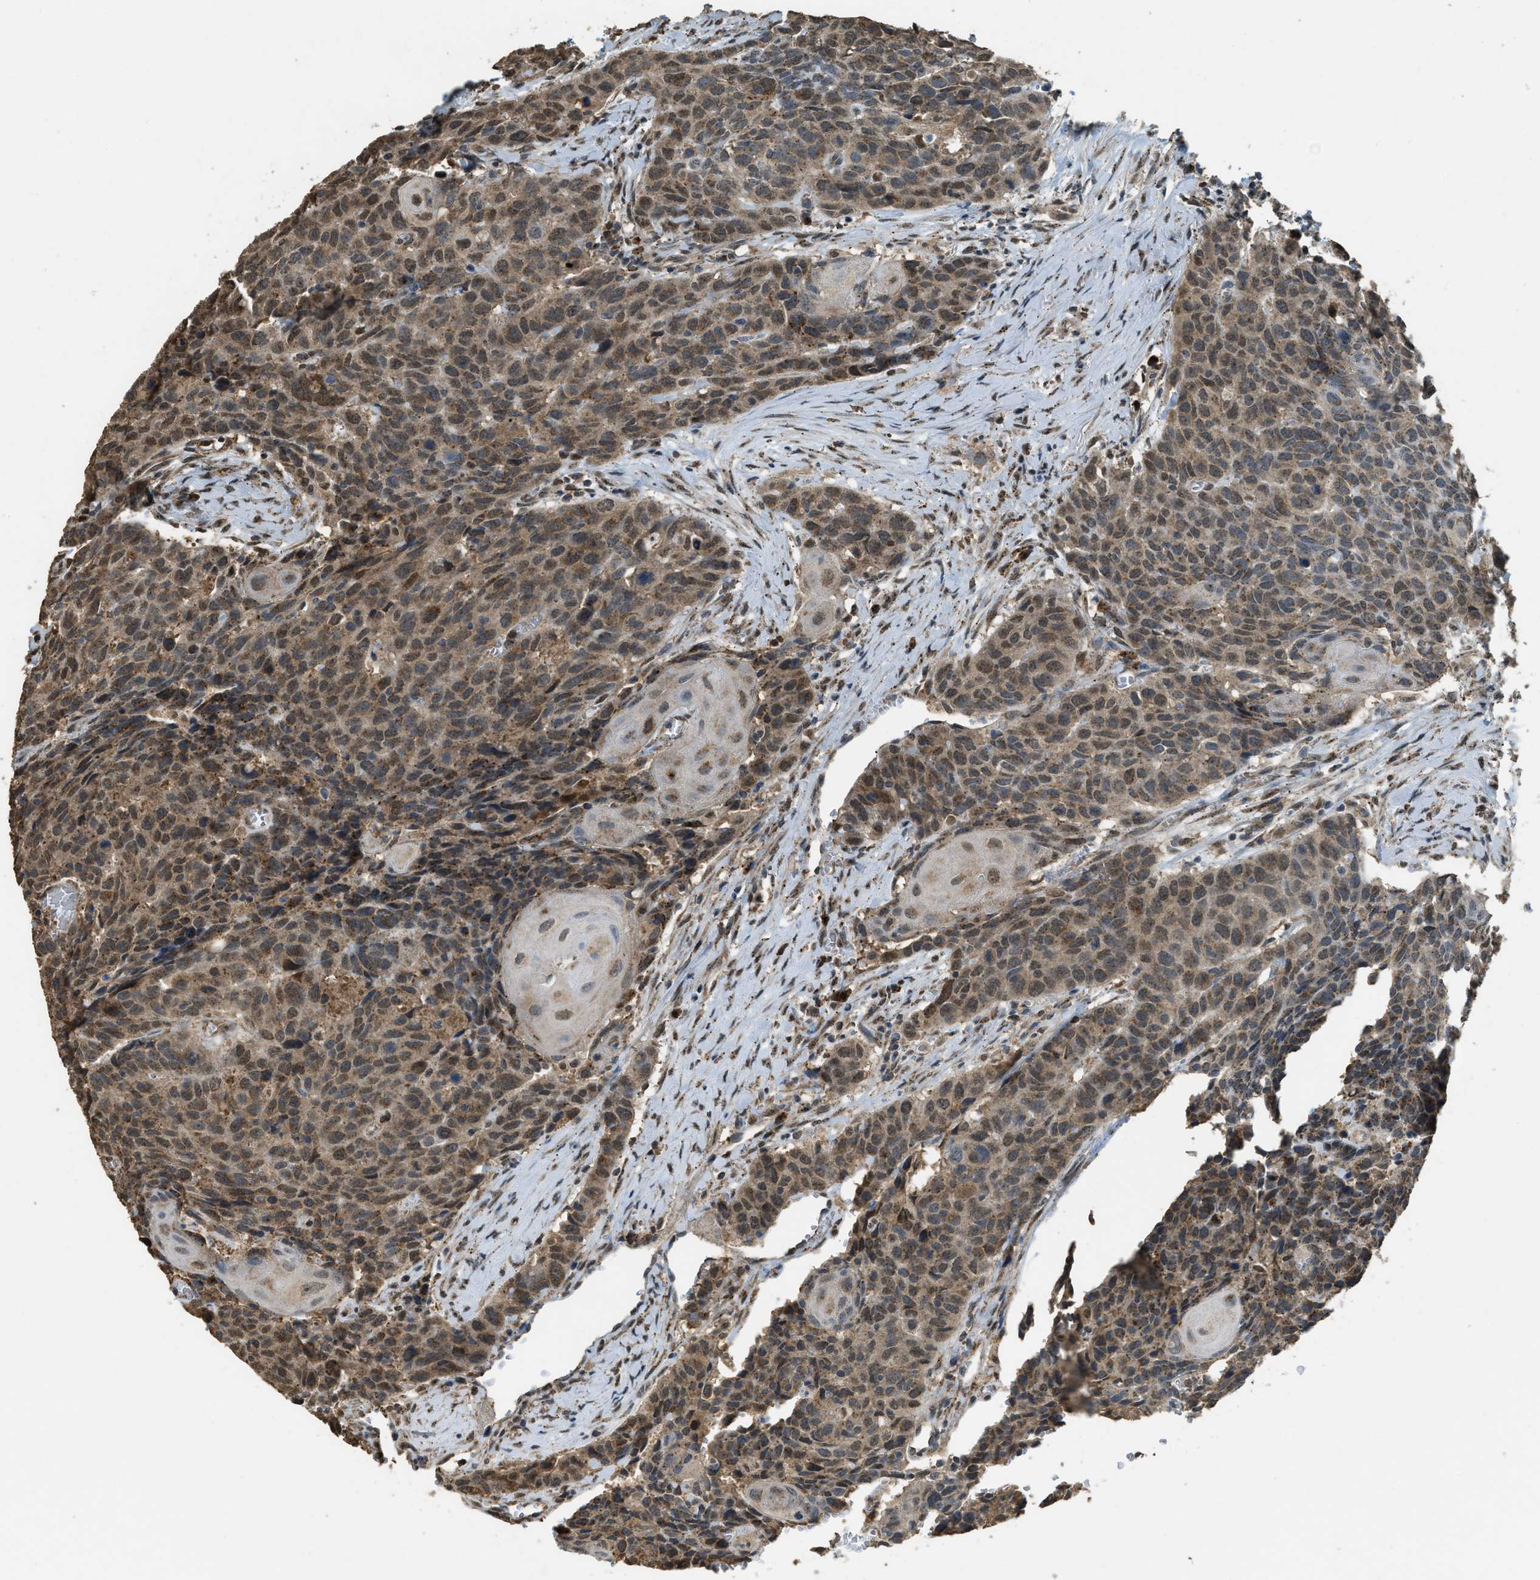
{"staining": {"intensity": "moderate", "quantity": ">75%", "location": "cytoplasmic/membranous,nuclear"}, "tissue": "head and neck cancer", "cell_type": "Tumor cells", "image_type": "cancer", "snomed": [{"axis": "morphology", "description": "Squamous cell carcinoma, NOS"}, {"axis": "topography", "description": "Head-Neck"}], "caption": "Head and neck cancer tissue demonstrates moderate cytoplasmic/membranous and nuclear staining in approximately >75% of tumor cells, visualized by immunohistochemistry. The protein of interest is stained brown, and the nuclei are stained in blue (DAB (3,3'-diaminobenzidine) IHC with brightfield microscopy, high magnification).", "gene": "IPO7", "patient": {"sex": "male", "age": 66}}